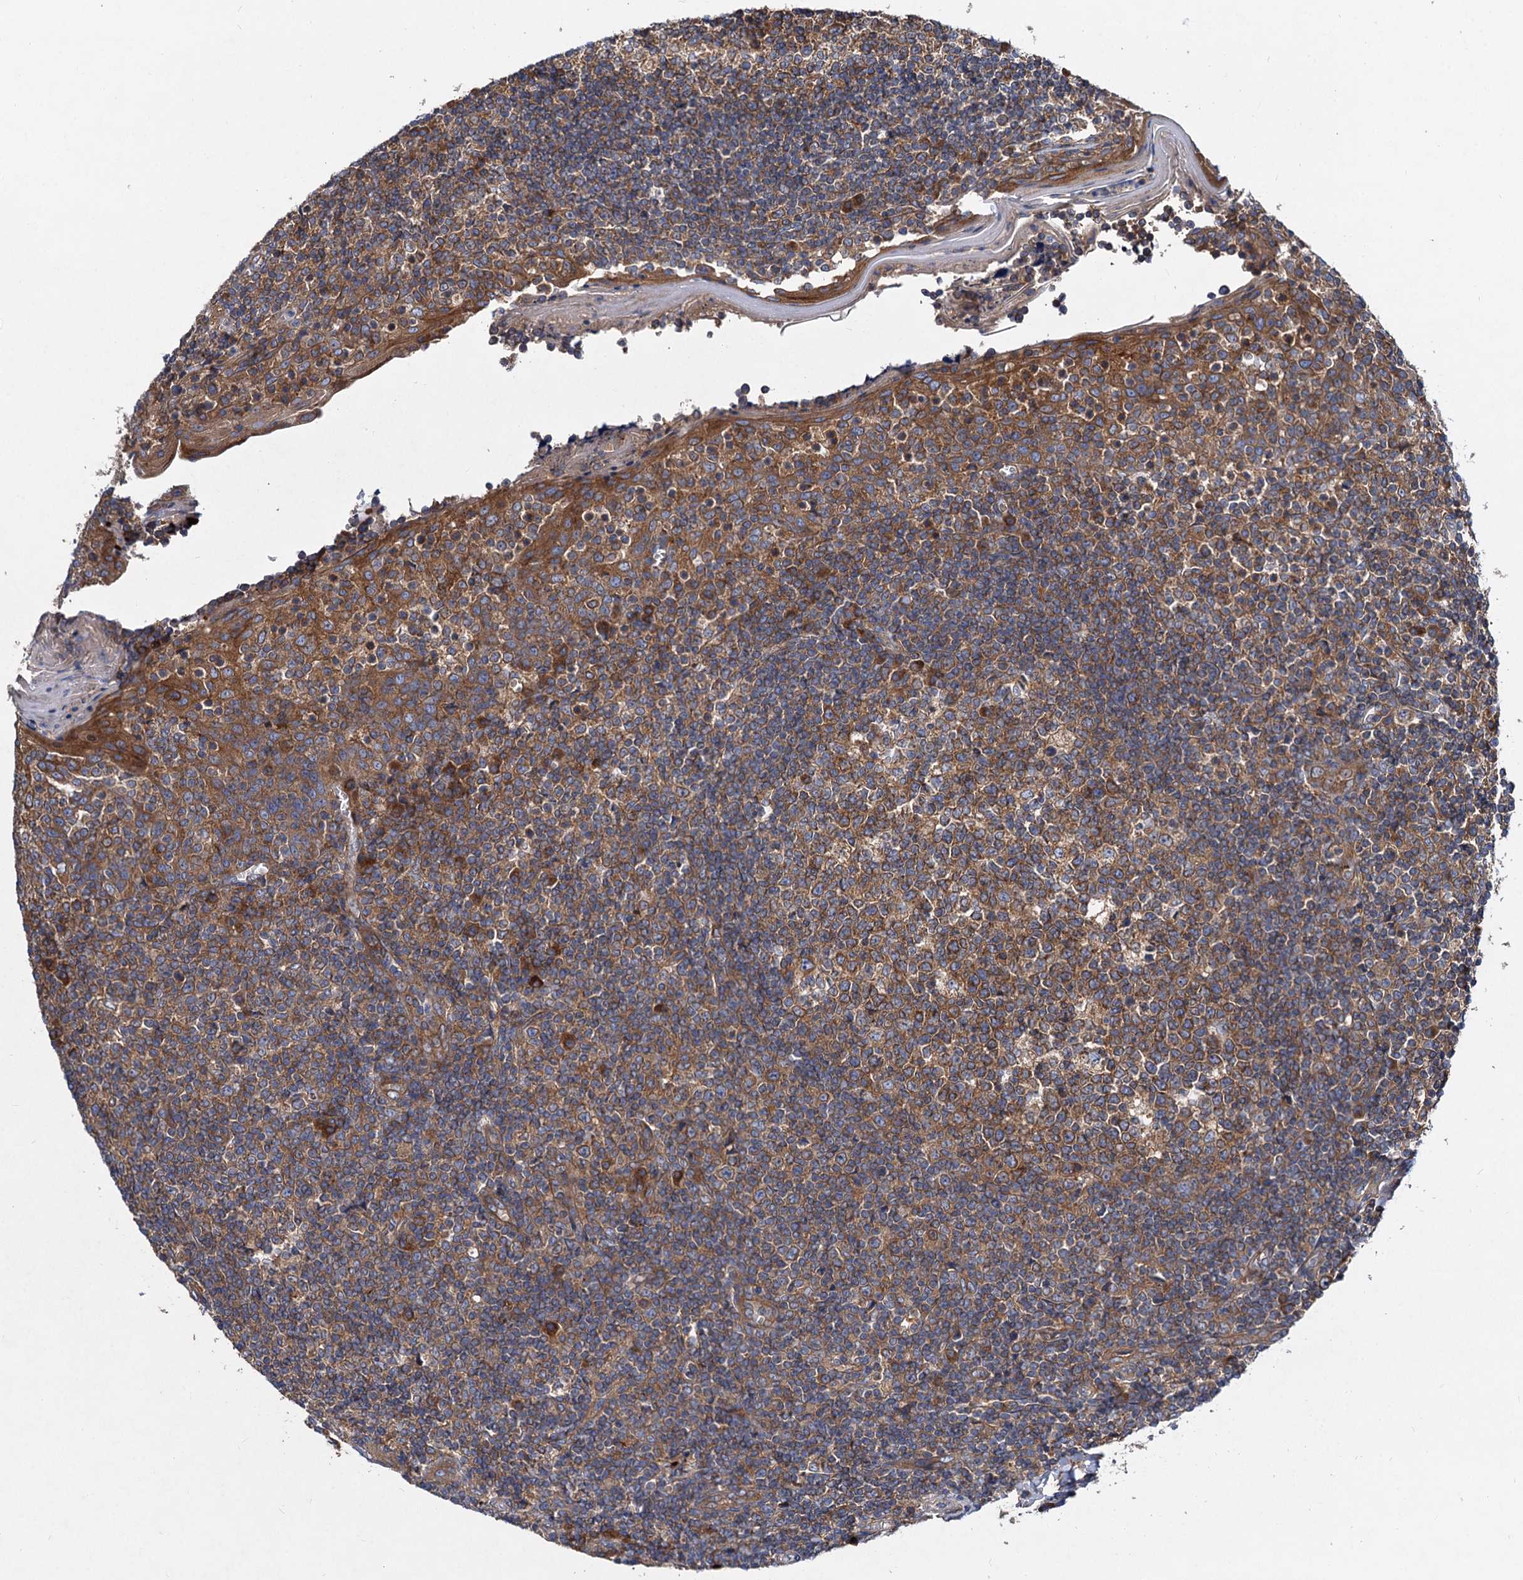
{"staining": {"intensity": "moderate", "quantity": ">75%", "location": "cytoplasmic/membranous"}, "tissue": "tonsil", "cell_type": "Germinal center cells", "image_type": "normal", "snomed": [{"axis": "morphology", "description": "Normal tissue, NOS"}, {"axis": "topography", "description": "Tonsil"}], "caption": "Tonsil stained for a protein (brown) exhibits moderate cytoplasmic/membranous positive staining in about >75% of germinal center cells.", "gene": "ALKBH7", "patient": {"sex": "female", "age": 19}}